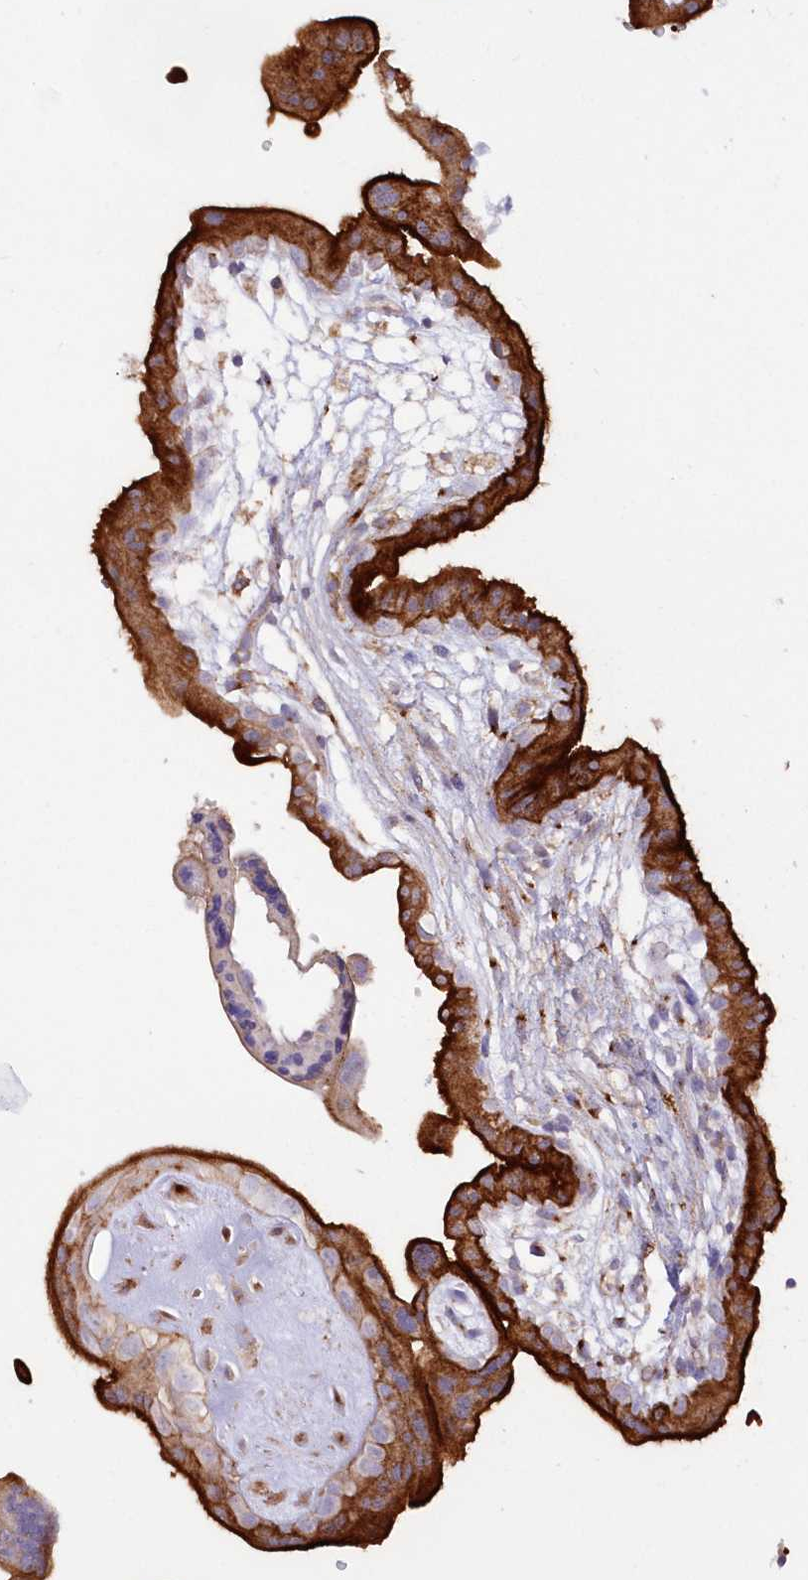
{"staining": {"intensity": "negative", "quantity": "none", "location": "none"}, "tissue": "placenta", "cell_type": "Decidual cells", "image_type": "normal", "snomed": [{"axis": "morphology", "description": "Normal tissue, NOS"}, {"axis": "topography", "description": "Placenta"}], "caption": "IHC image of unremarkable human placenta stained for a protein (brown), which reveals no expression in decidual cells.", "gene": "RAB11FIP5", "patient": {"sex": "female", "age": 18}}